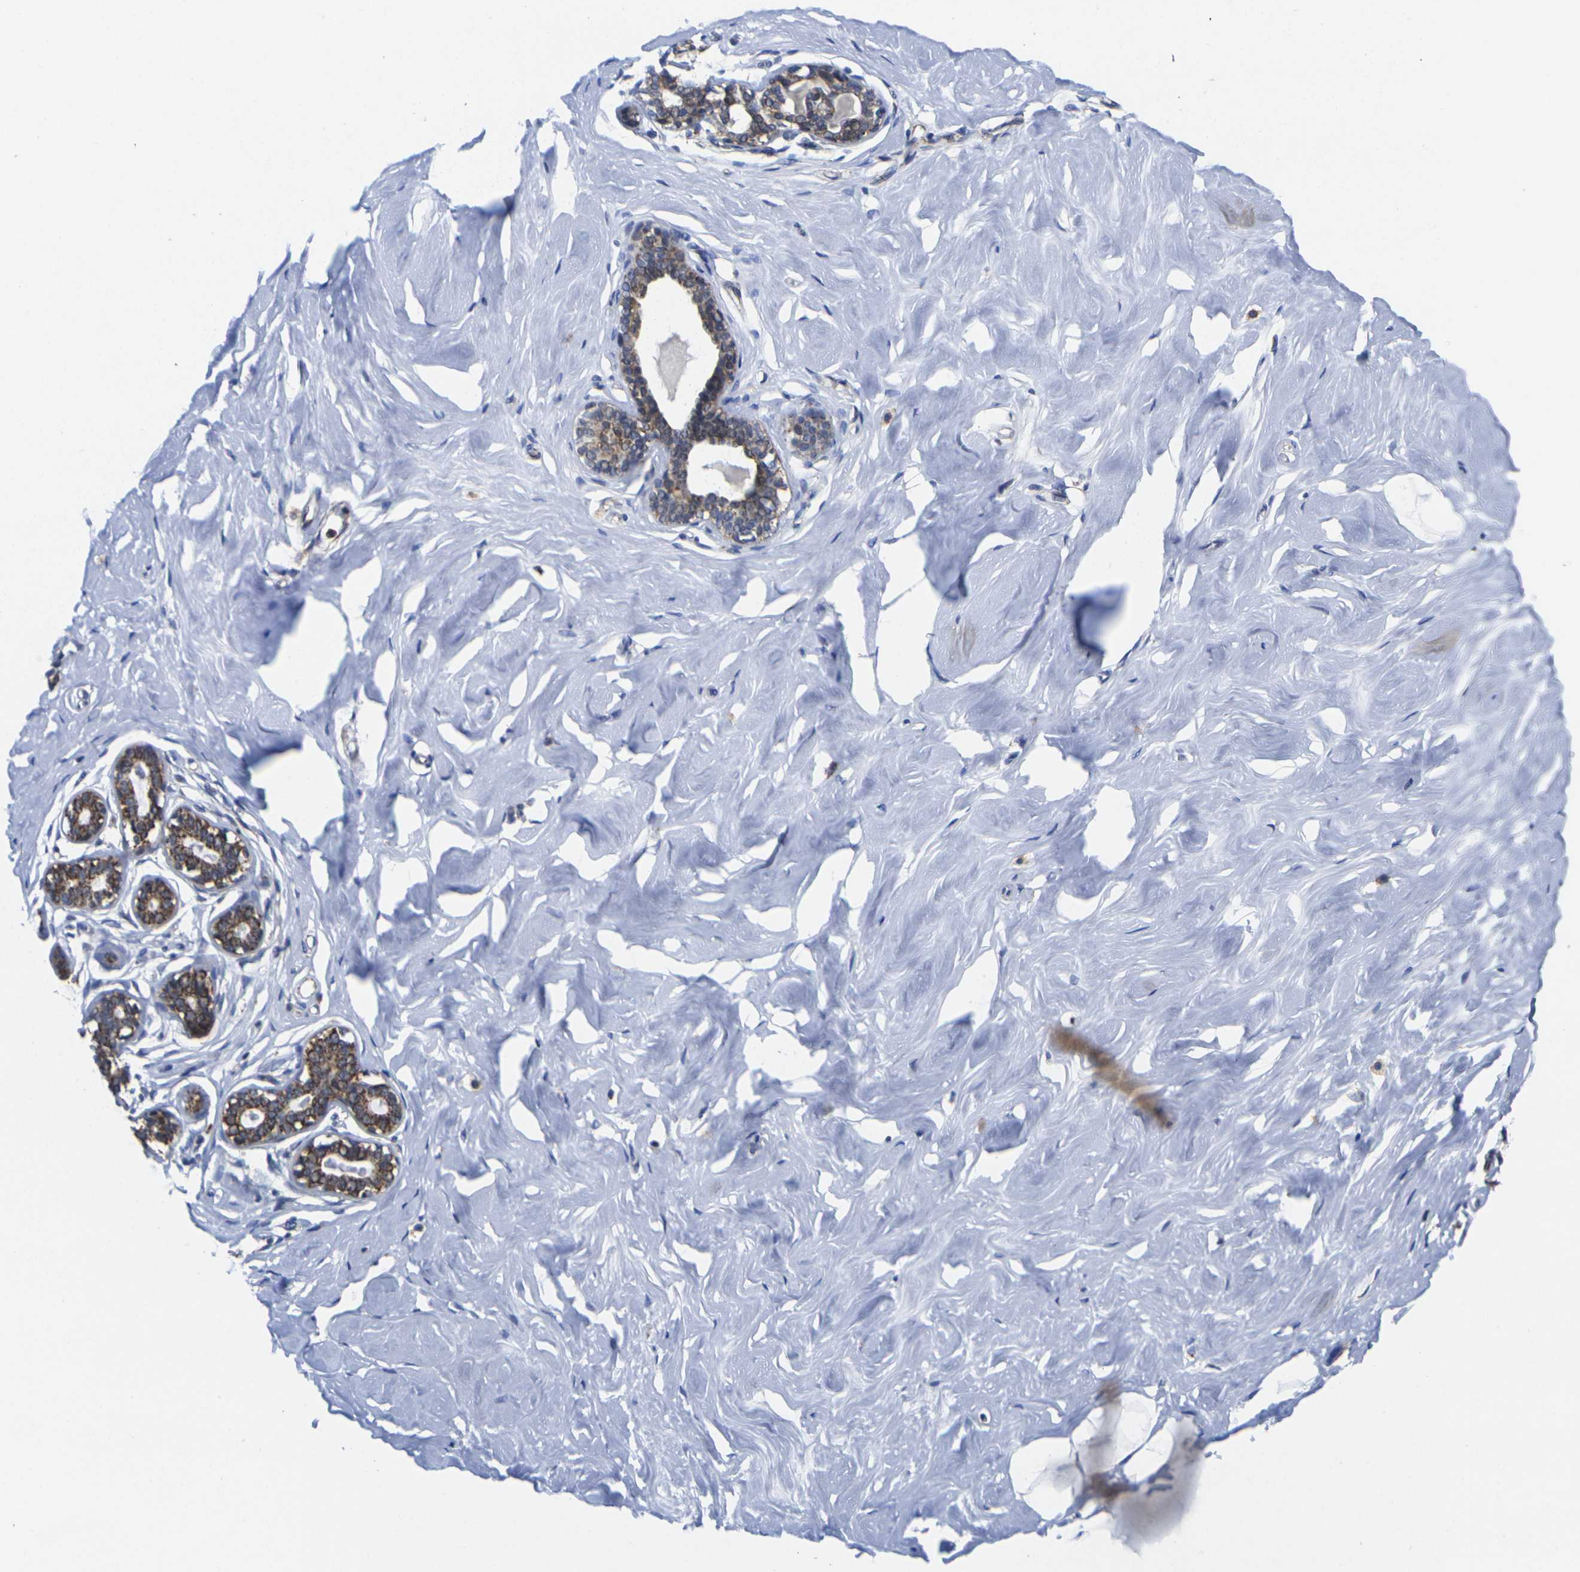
{"staining": {"intensity": "negative", "quantity": "none", "location": "none"}, "tissue": "breast", "cell_type": "Adipocytes", "image_type": "normal", "snomed": [{"axis": "morphology", "description": "Normal tissue, NOS"}, {"axis": "topography", "description": "Breast"}], "caption": "Immunohistochemistry (IHC) of benign human breast reveals no positivity in adipocytes.", "gene": "P2RY11", "patient": {"sex": "female", "age": 23}}